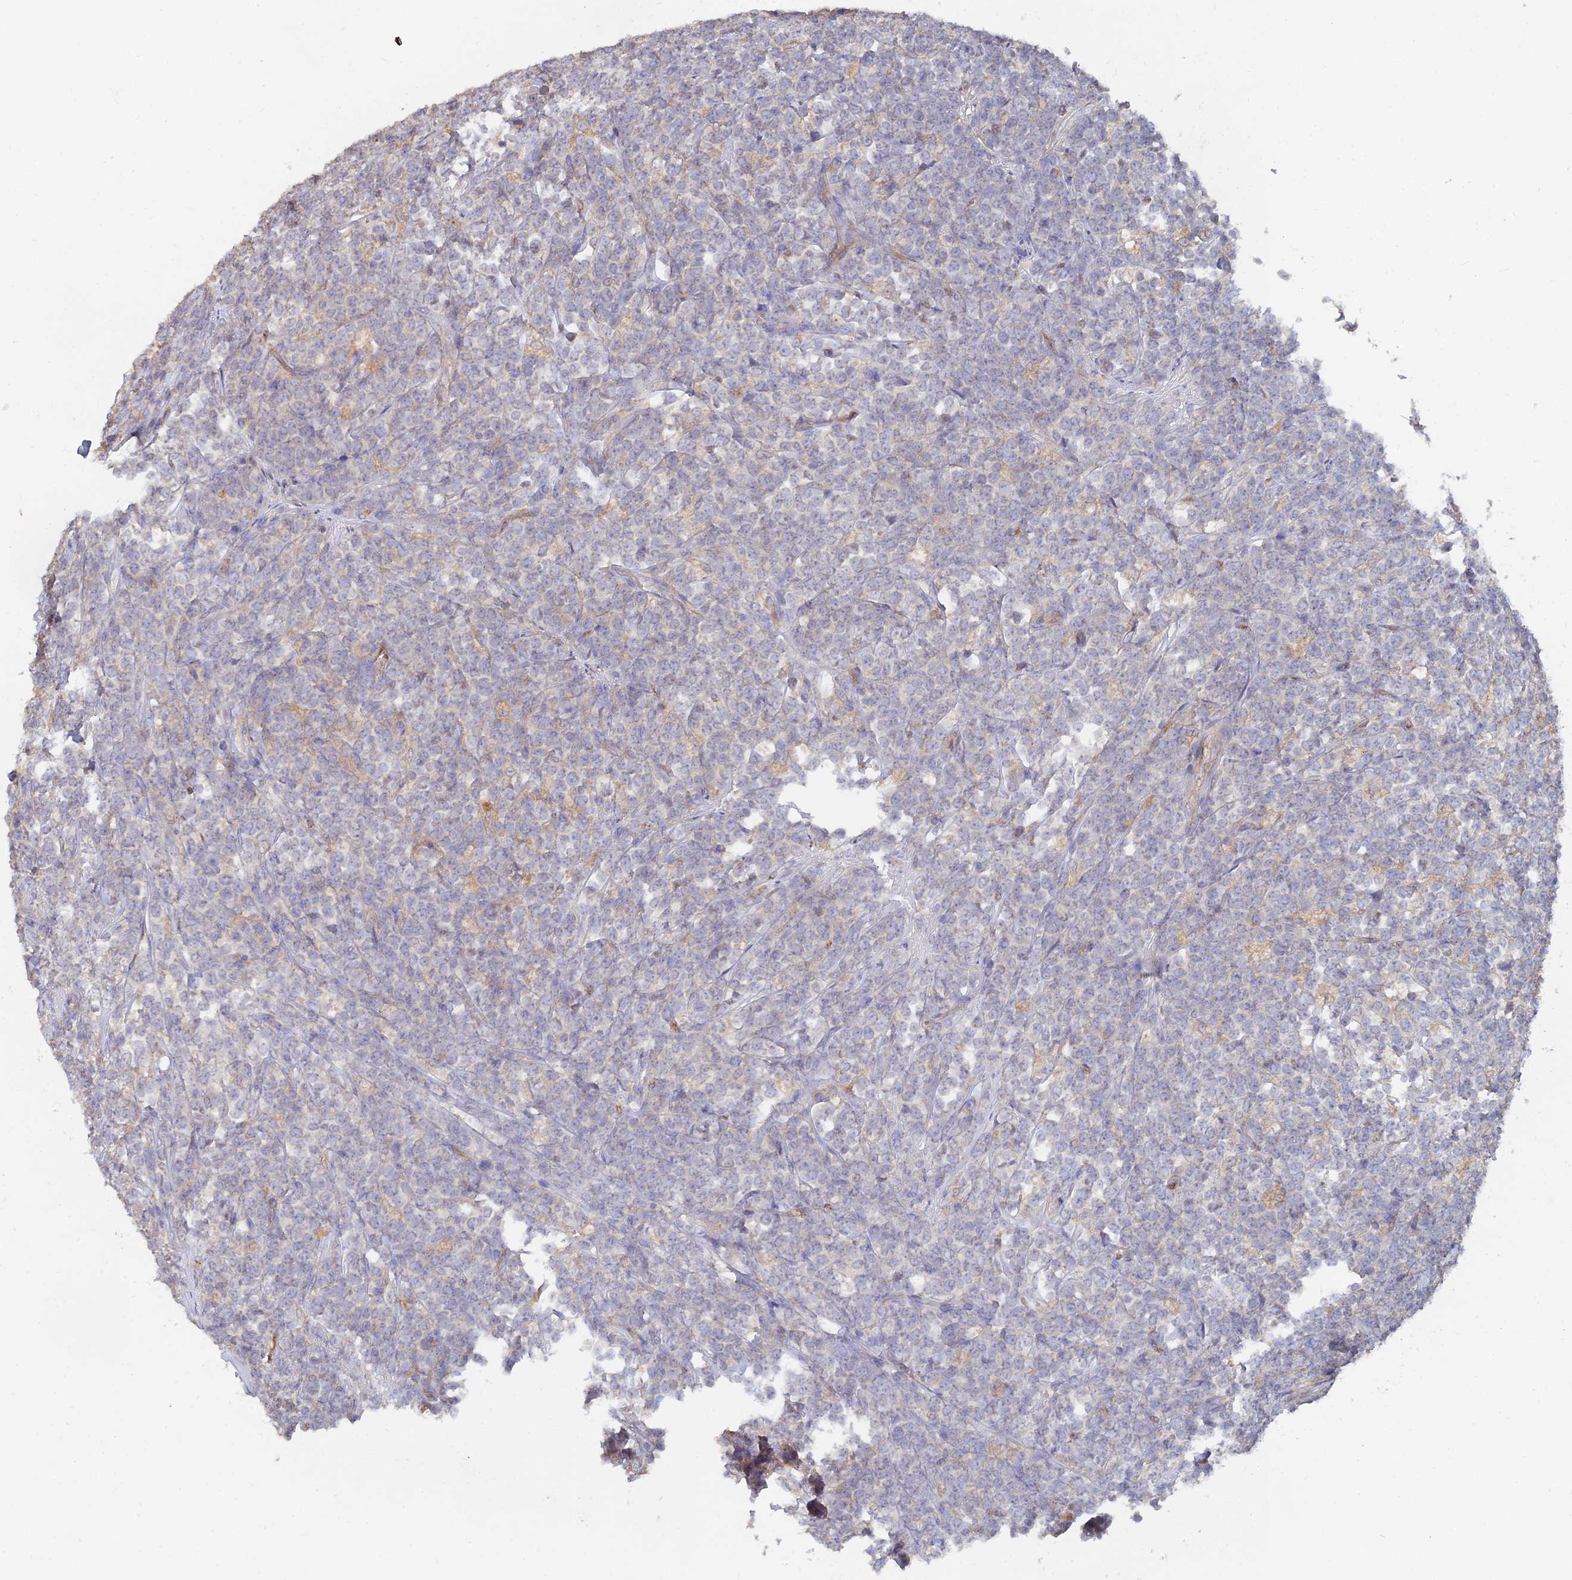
{"staining": {"intensity": "negative", "quantity": "none", "location": "none"}, "tissue": "lymphoma", "cell_type": "Tumor cells", "image_type": "cancer", "snomed": [{"axis": "morphology", "description": "Malignant lymphoma, non-Hodgkin's type, High grade"}, {"axis": "topography", "description": "Small intestine"}], "caption": "There is no significant positivity in tumor cells of lymphoma.", "gene": "ARRDC1", "patient": {"sex": "male", "age": 8}}